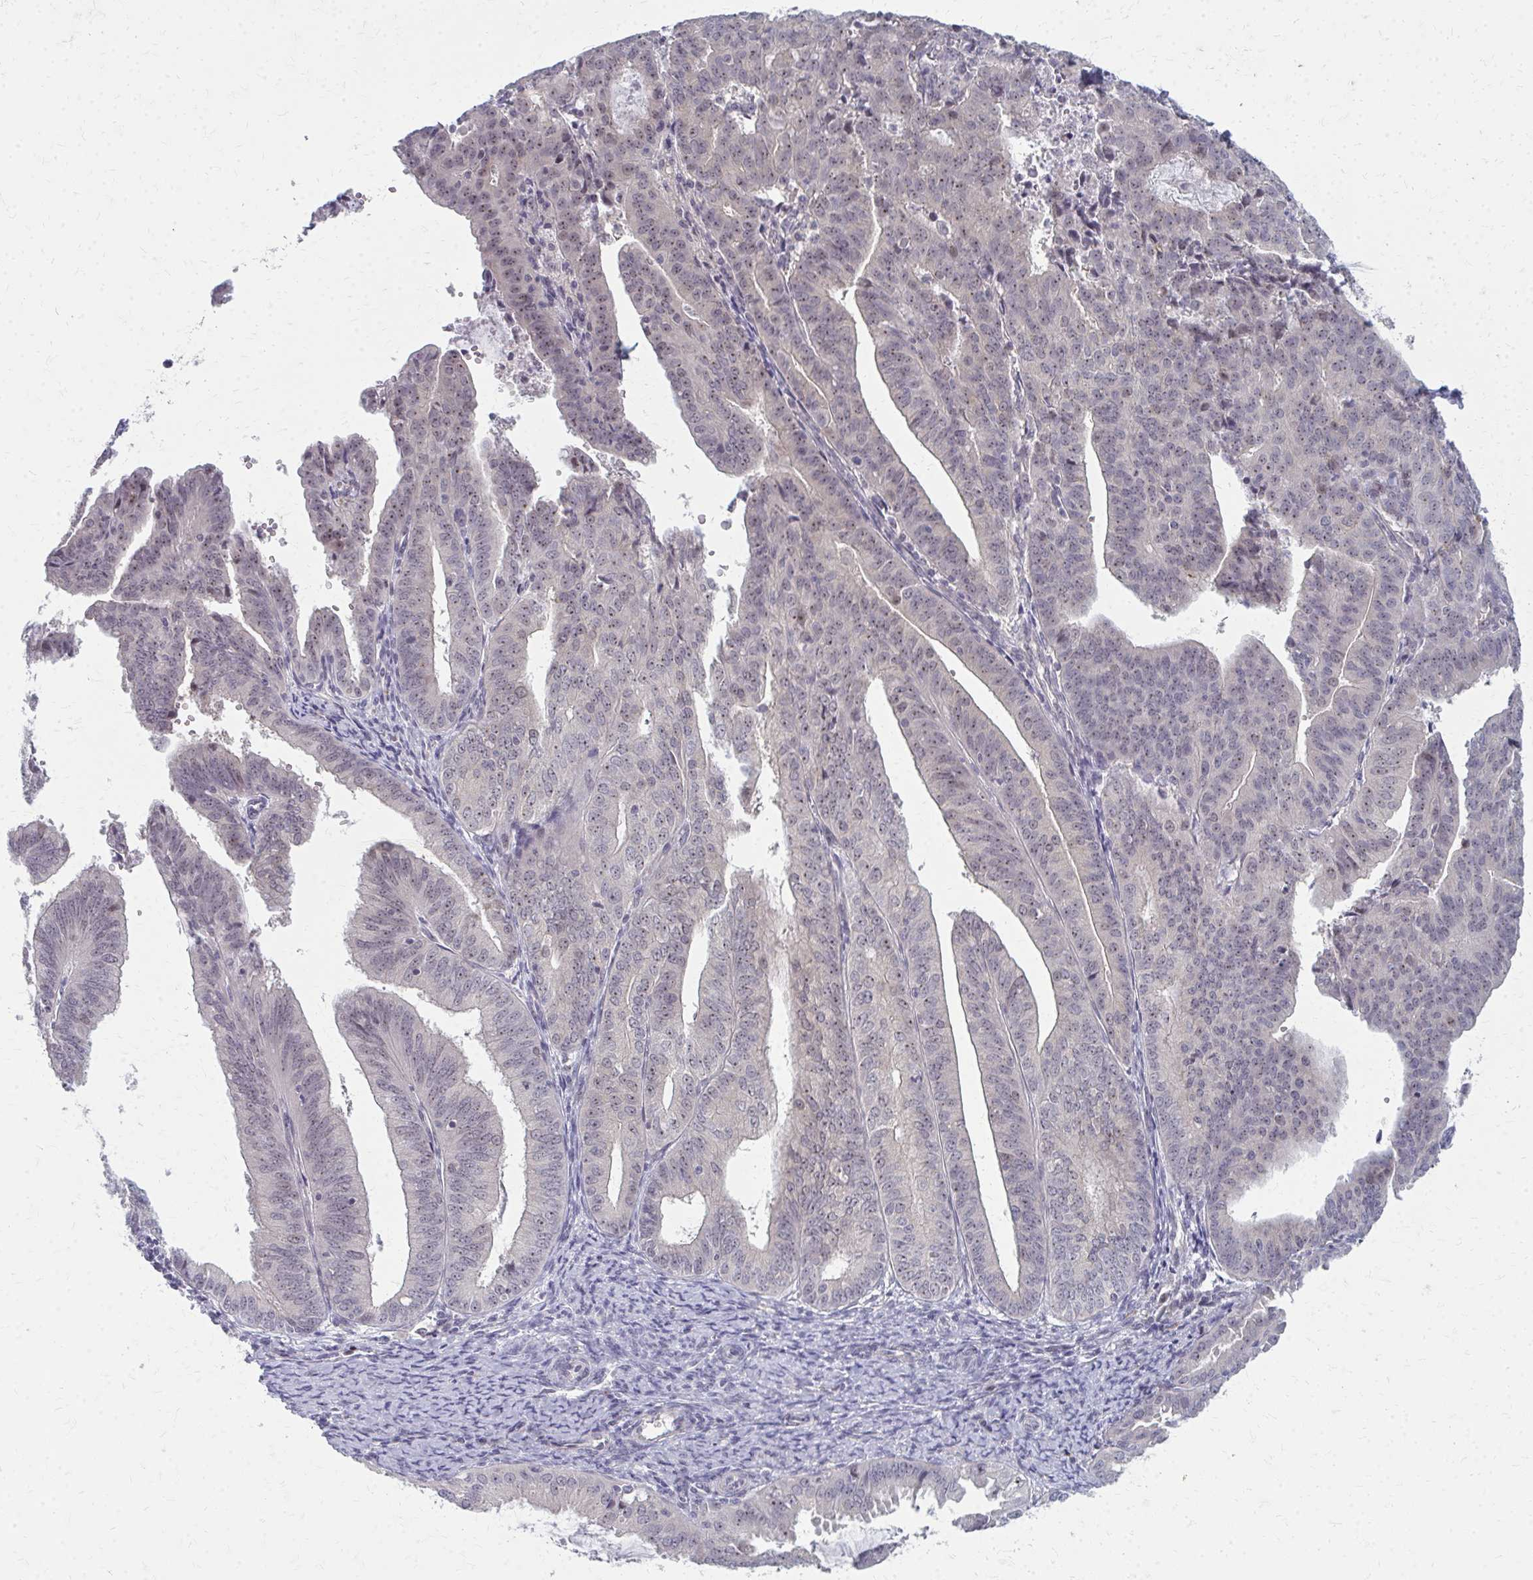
{"staining": {"intensity": "weak", "quantity": "<25%", "location": "nuclear"}, "tissue": "endometrial cancer", "cell_type": "Tumor cells", "image_type": "cancer", "snomed": [{"axis": "morphology", "description": "Adenocarcinoma, NOS"}, {"axis": "topography", "description": "Endometrium"}], "caption": "DAB immunohistochemical staining of endometrial cancer (adenocarcinoma) displays no significant expression in tumor cells. The staining was performed using DAB (3,3'-diaminobenzidine) to visualize the protein expression in brown, while the nuclei were stained in blue with hematoxylin (Magnification: 20x).", "gene": "NUDT16", "patient": {"sex": "female", "age": 70}}